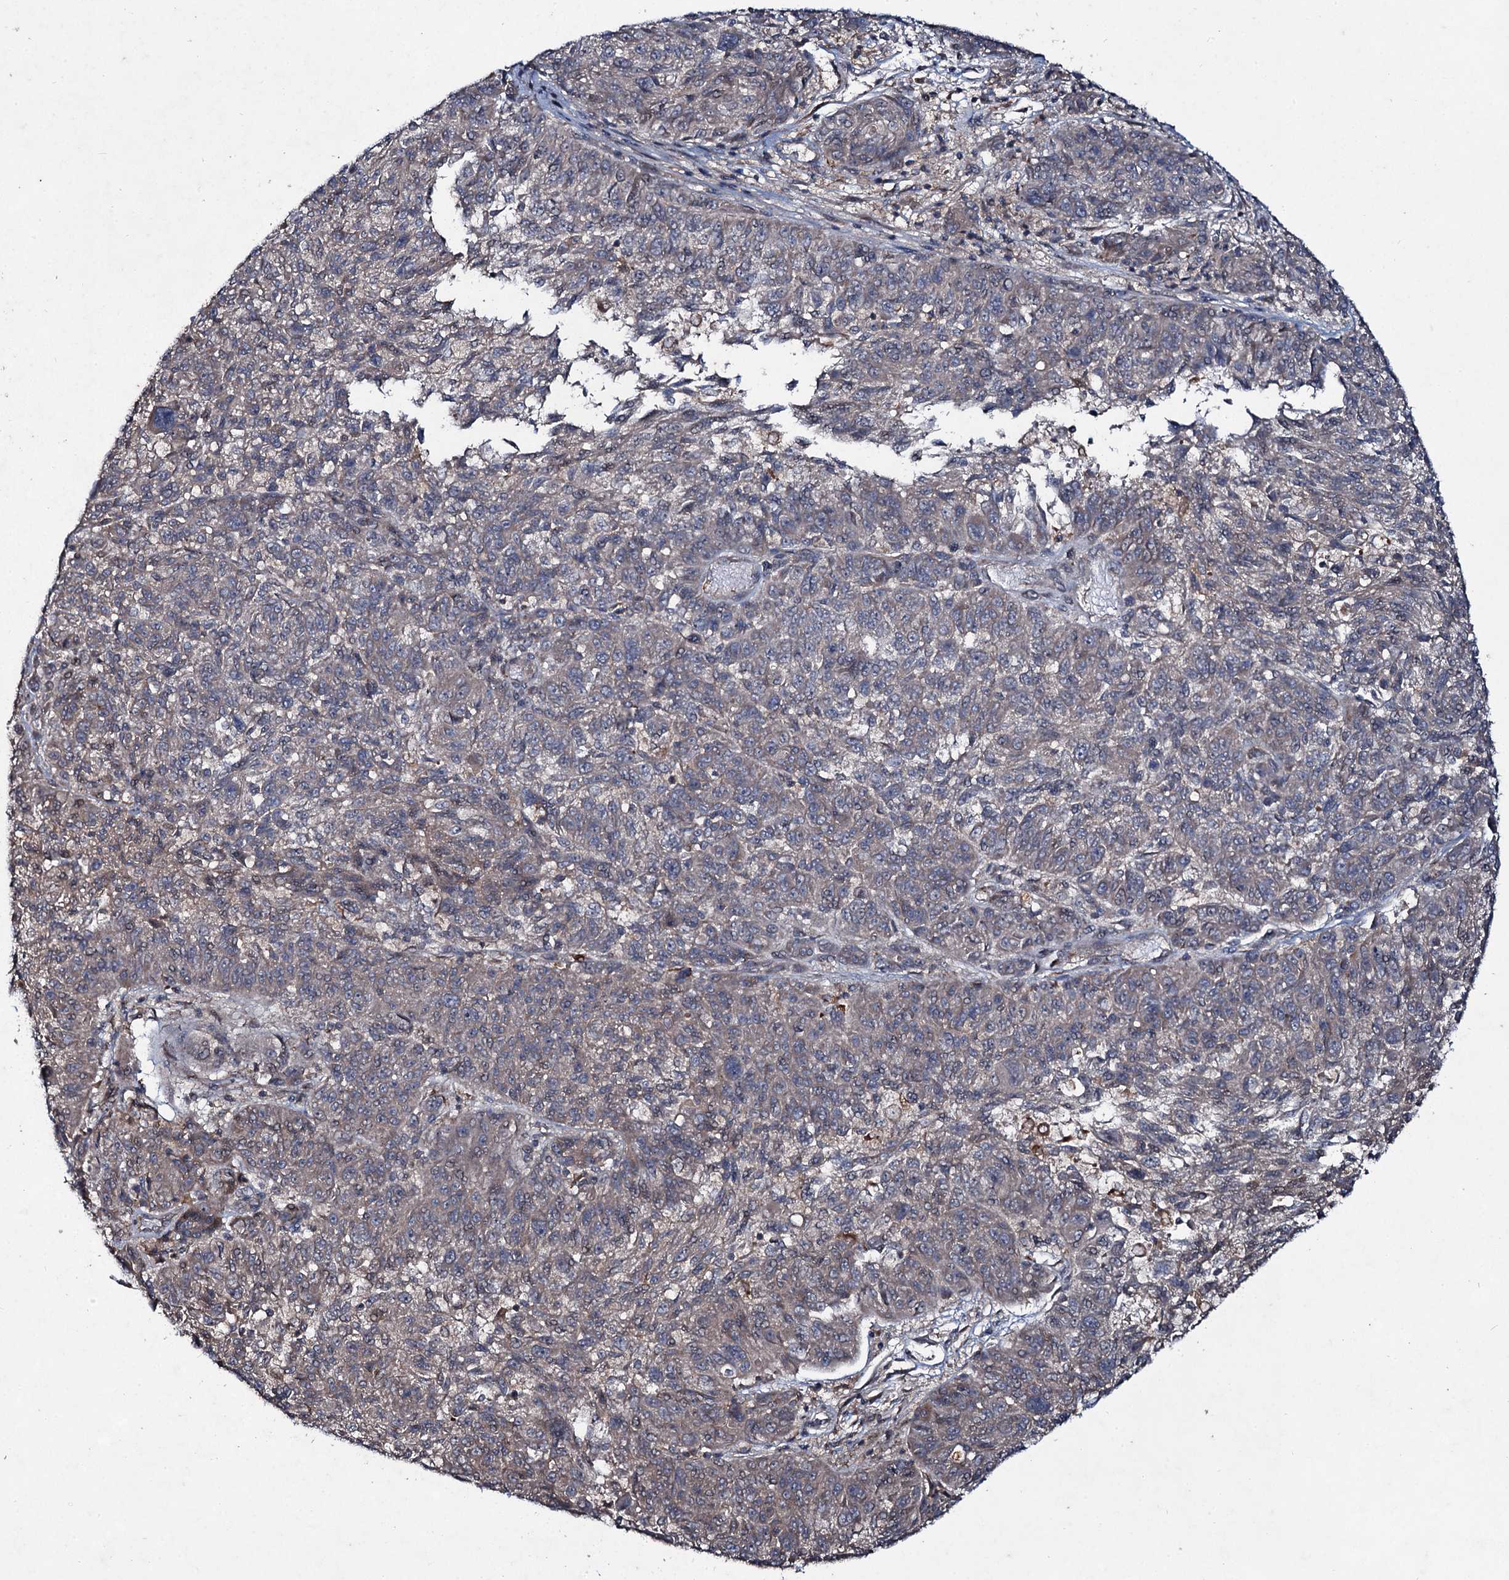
{"staining": {"intensity": "weak", "quantity": "<25%", "location": "cytoplasmic/membranous"}, "tissue": "melanoma", "cell_type": "Tumor cells", "image_type": "cancer", "snomed": [{"axis": "morphology", "description": "Malignant melanoma, NOS"}, {"axis": "topography", "description": "Skin"}], "caption": "IHC of human malignant melanoma shows no expression in tumor cells.", "gene": "SNAP23", "patient": {"sex": "male", "age": 53}}